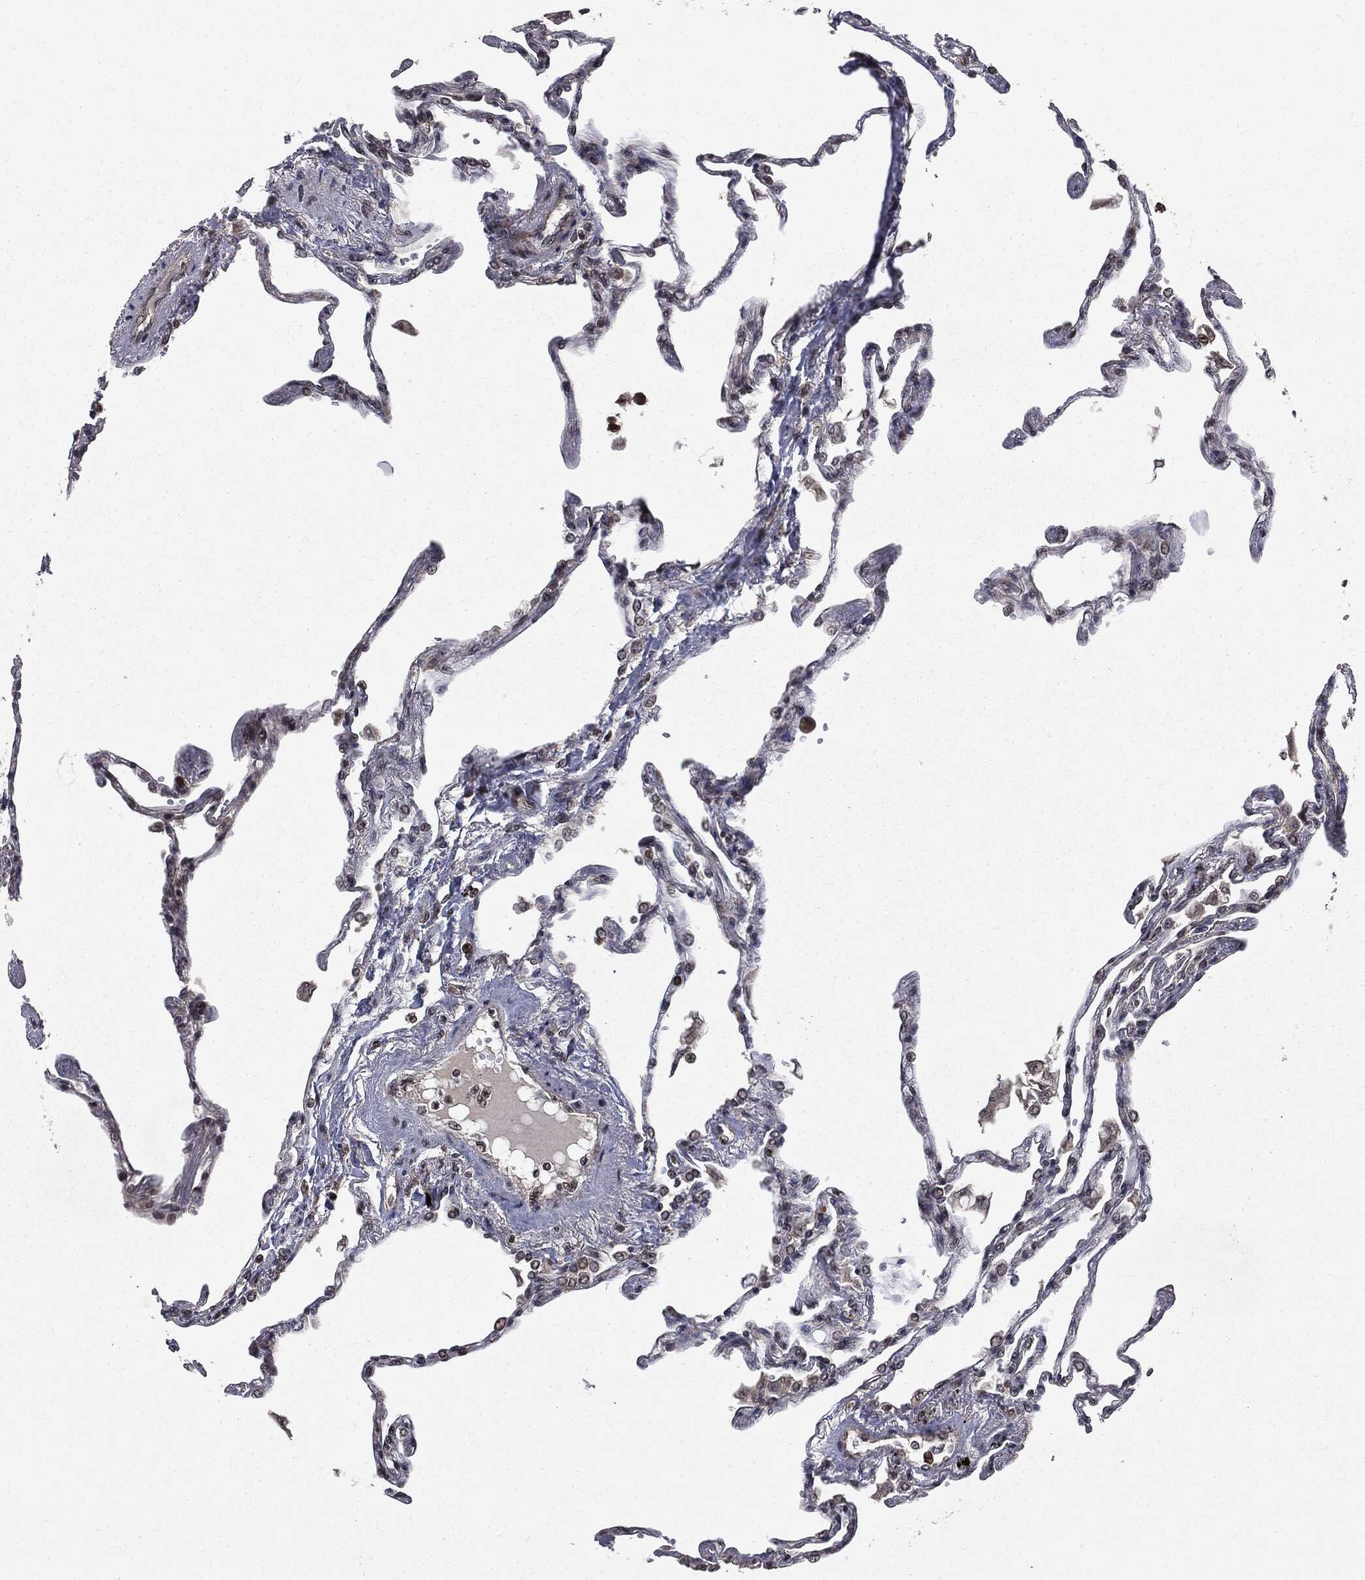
{"staining": {"intensity": "strong", "quantity": ">75%", "location": "nuclear"}, "tissue": "lung", "cell_type": "Alveolar cells", "image_type": "normal", "snomed": [{"axis": "morphology", "description": "Normal tissue, NOS"}, {"axis": "topography", "description": "Lung"}], "caption": "Immunohistochemistry micrograph of benign lung: human lung stained using immunohistochemistry (IHC) shows high levels of strong protein expression localized specifically in the nuclear of alveolar cells, appearing as a nuclear brown color.", "gene": "STAU2", "patient": {"sex": "male", "age": 78}}